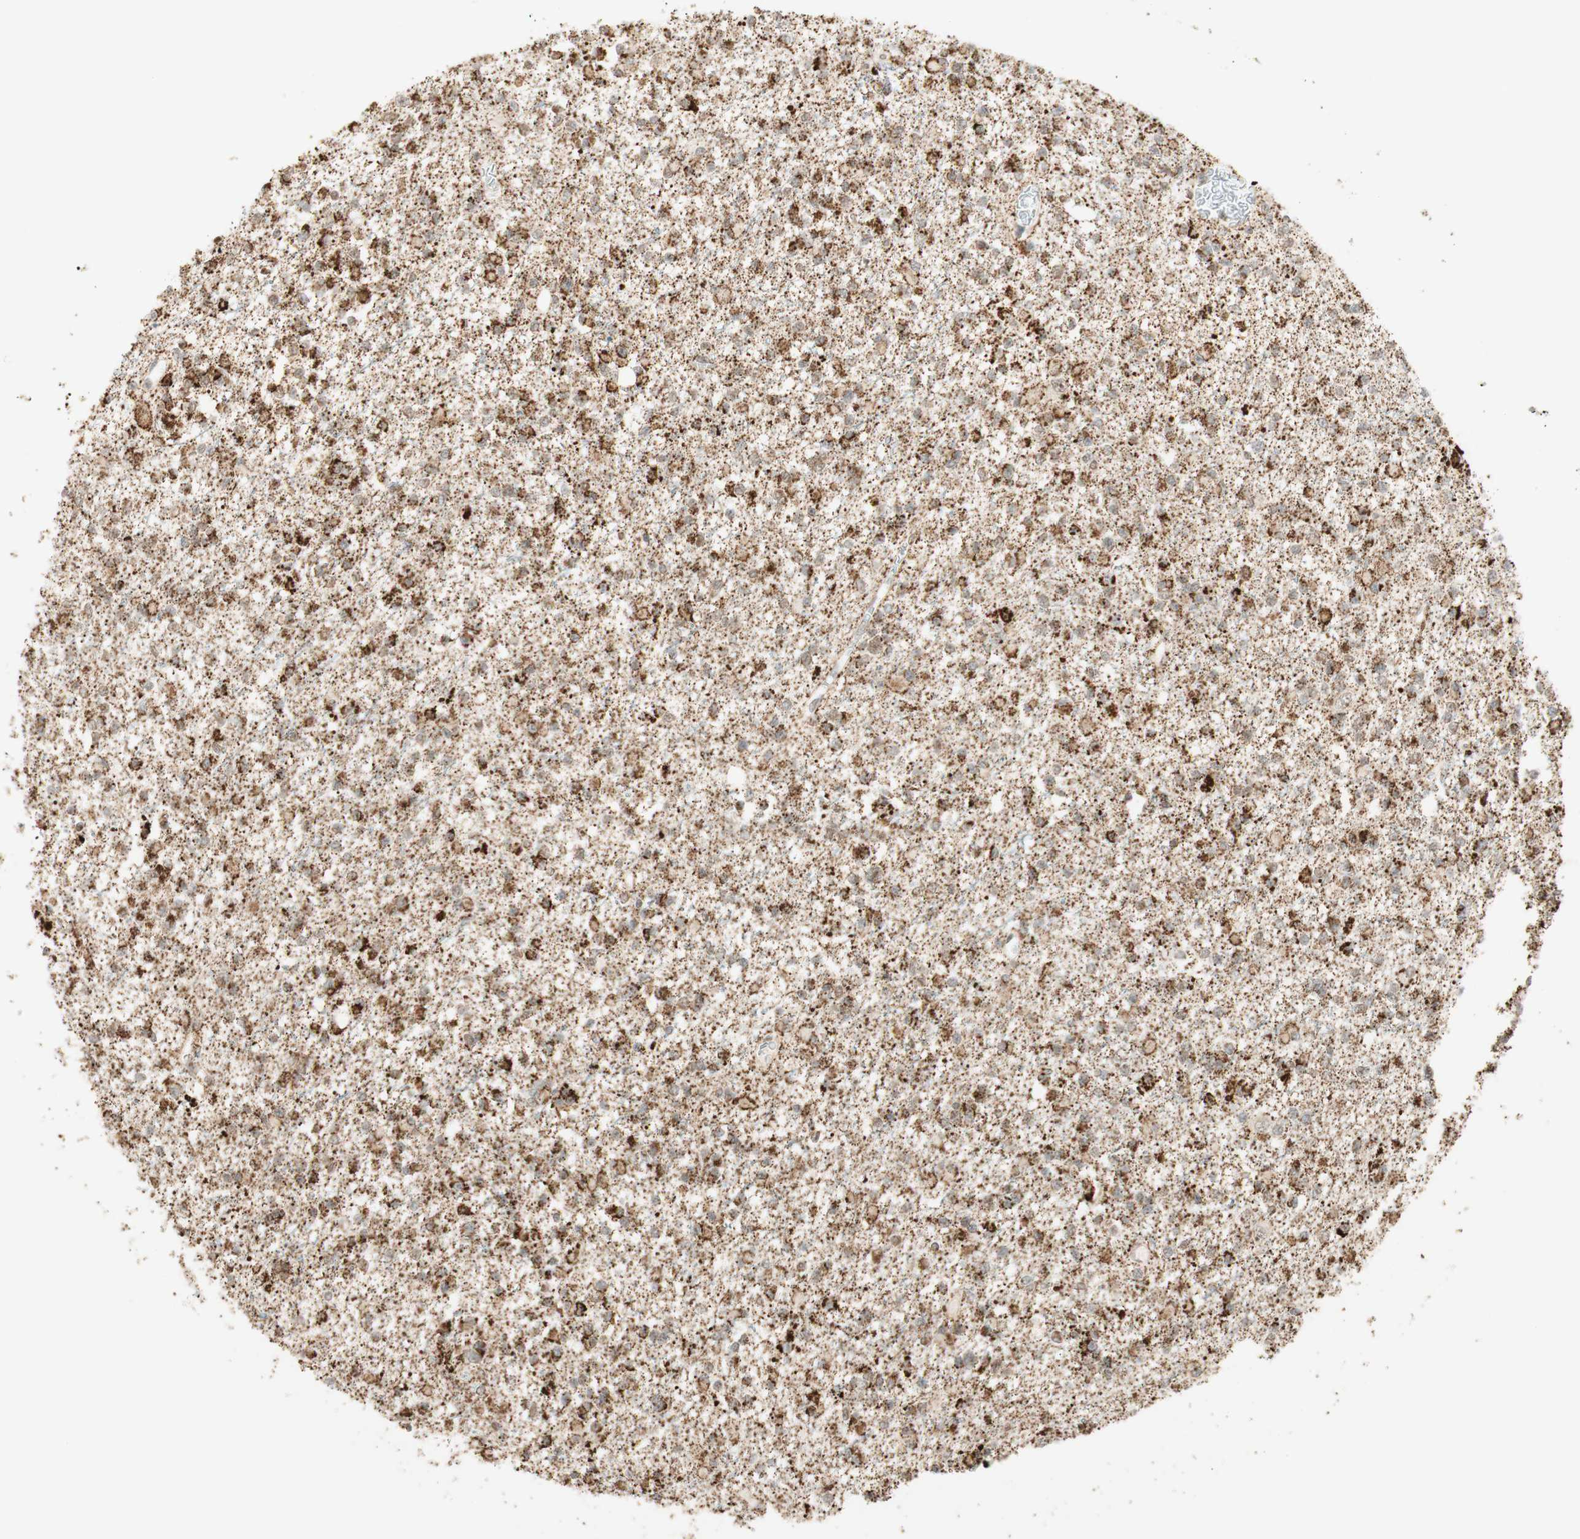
{"staining": {"intensity": "strong", "quantity": ">75%", "location": "cytoplasmic/membranous"}, "tissue": "glioma", "cell_type": "Tumor cells", "image_type": "cancer", "snomed": [{"axis": "morphology", "description": "Glioma, malignant, Low grade"}, {"axis": "topography", "description": "Brain"}], "caption": "Brown immunohistochemical staining in low-grade glioma (malignant) demonstrates strong cytoplasmic/membranous positivity in approximately >75% of tumor cells. (Stains: DAB (3,3'-diaminobenzidine) in brown, nuclei in blue, Microscopy: brightfield microscopy at high magnification).", "gene": "ZNF782", "patient": {"sex": "female", "age": 22}}